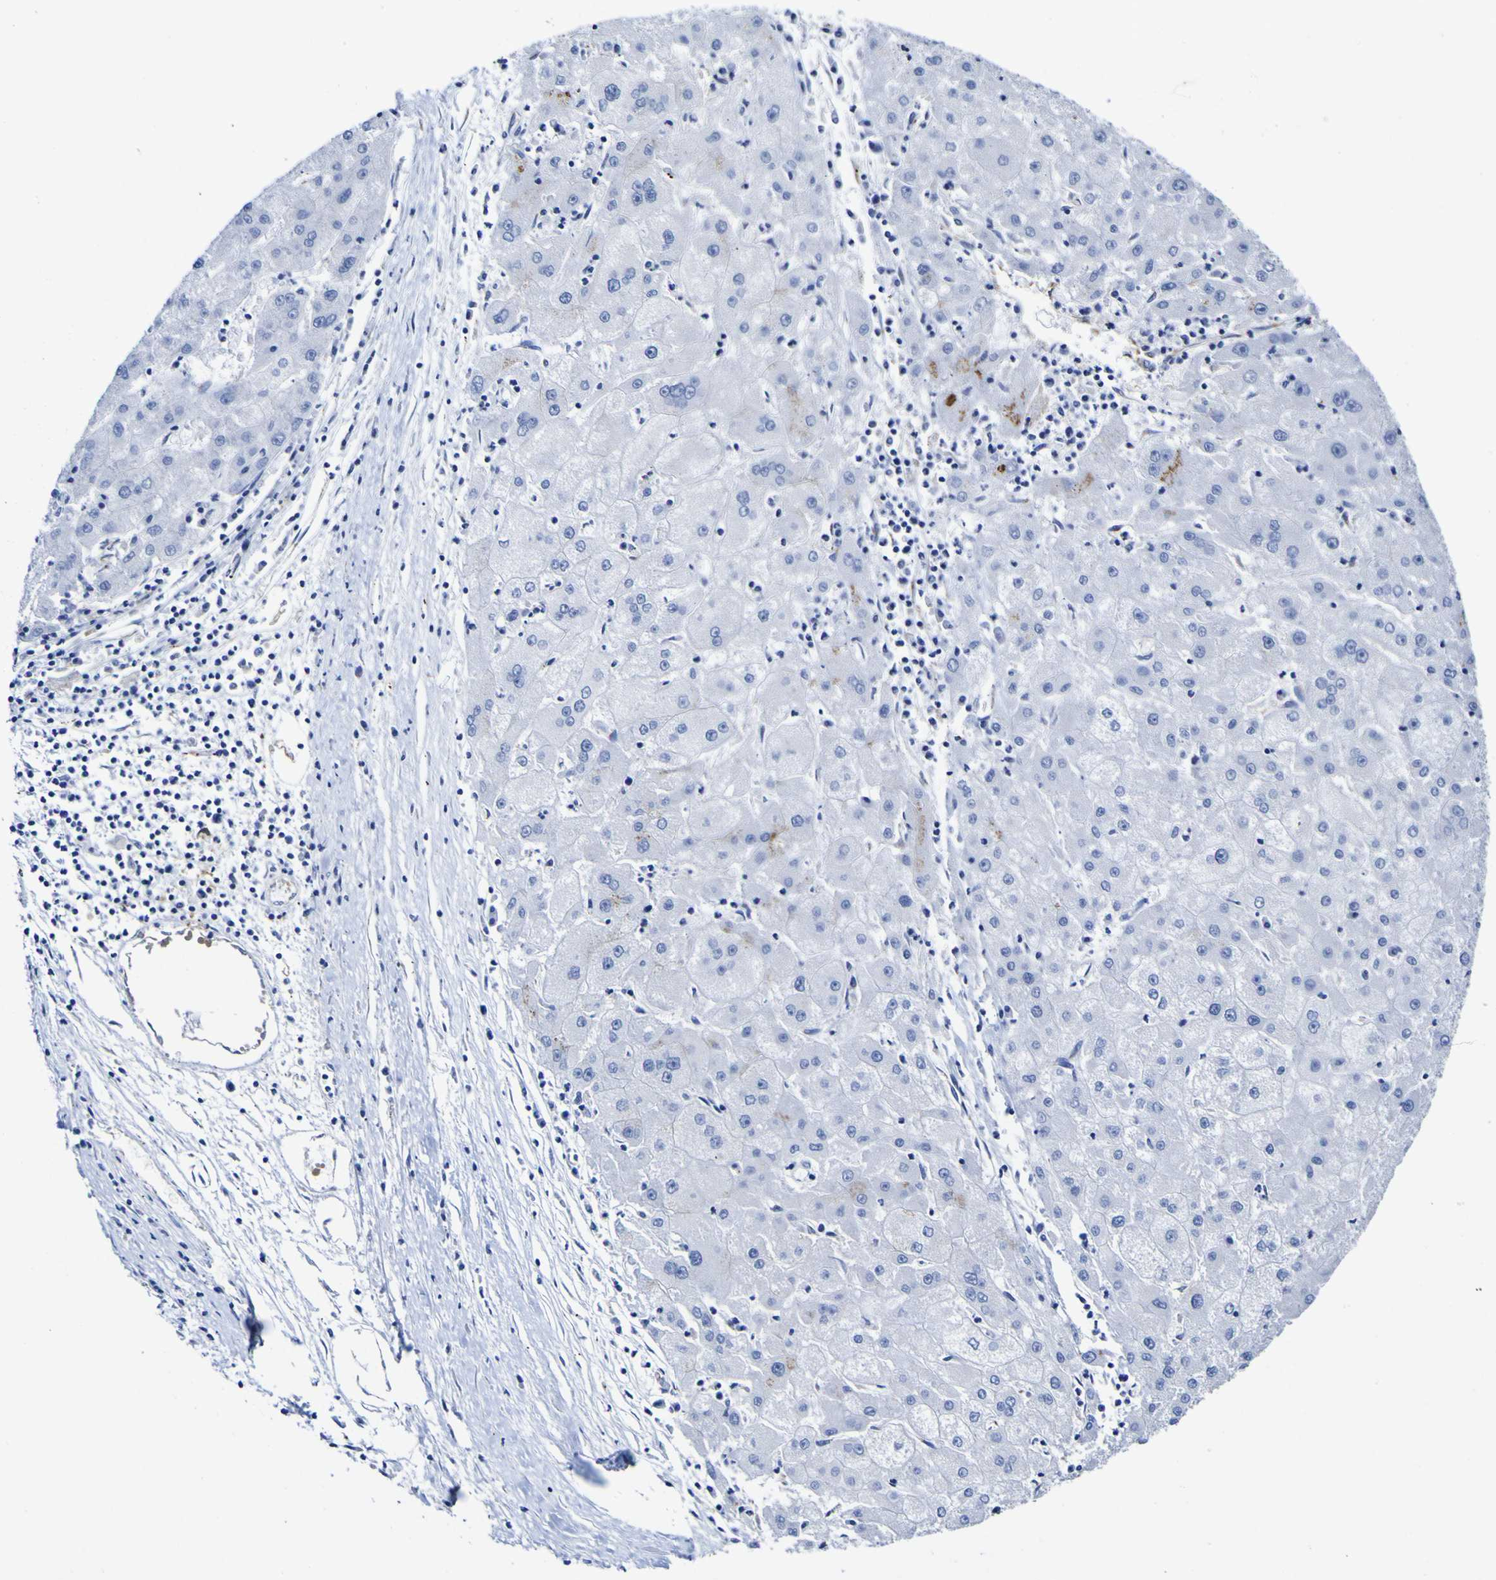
{"staining": {"intensity": "negative", "quantity": "none", "location": "none"}, "tissue": "liver cancer", "cell_type": "Tumor cells", "image_type": "cancer", "snomed": [{"axis": "morphology", "description": "Carcinoma, Hepatocellular, NOS"}, {"axis": "topography", "description": "Liver"}], "caption": "This image is of liver hepatocellular carcinoma stained with IHC to label a protein in brown with the nuclei are counter-stained blue. There is no expression in tumor cells. (Brightfield microscopy of DAB IHC at high magnification).", "gene": "GOLM1", "patient": {"sex": "male", "age": 72}}